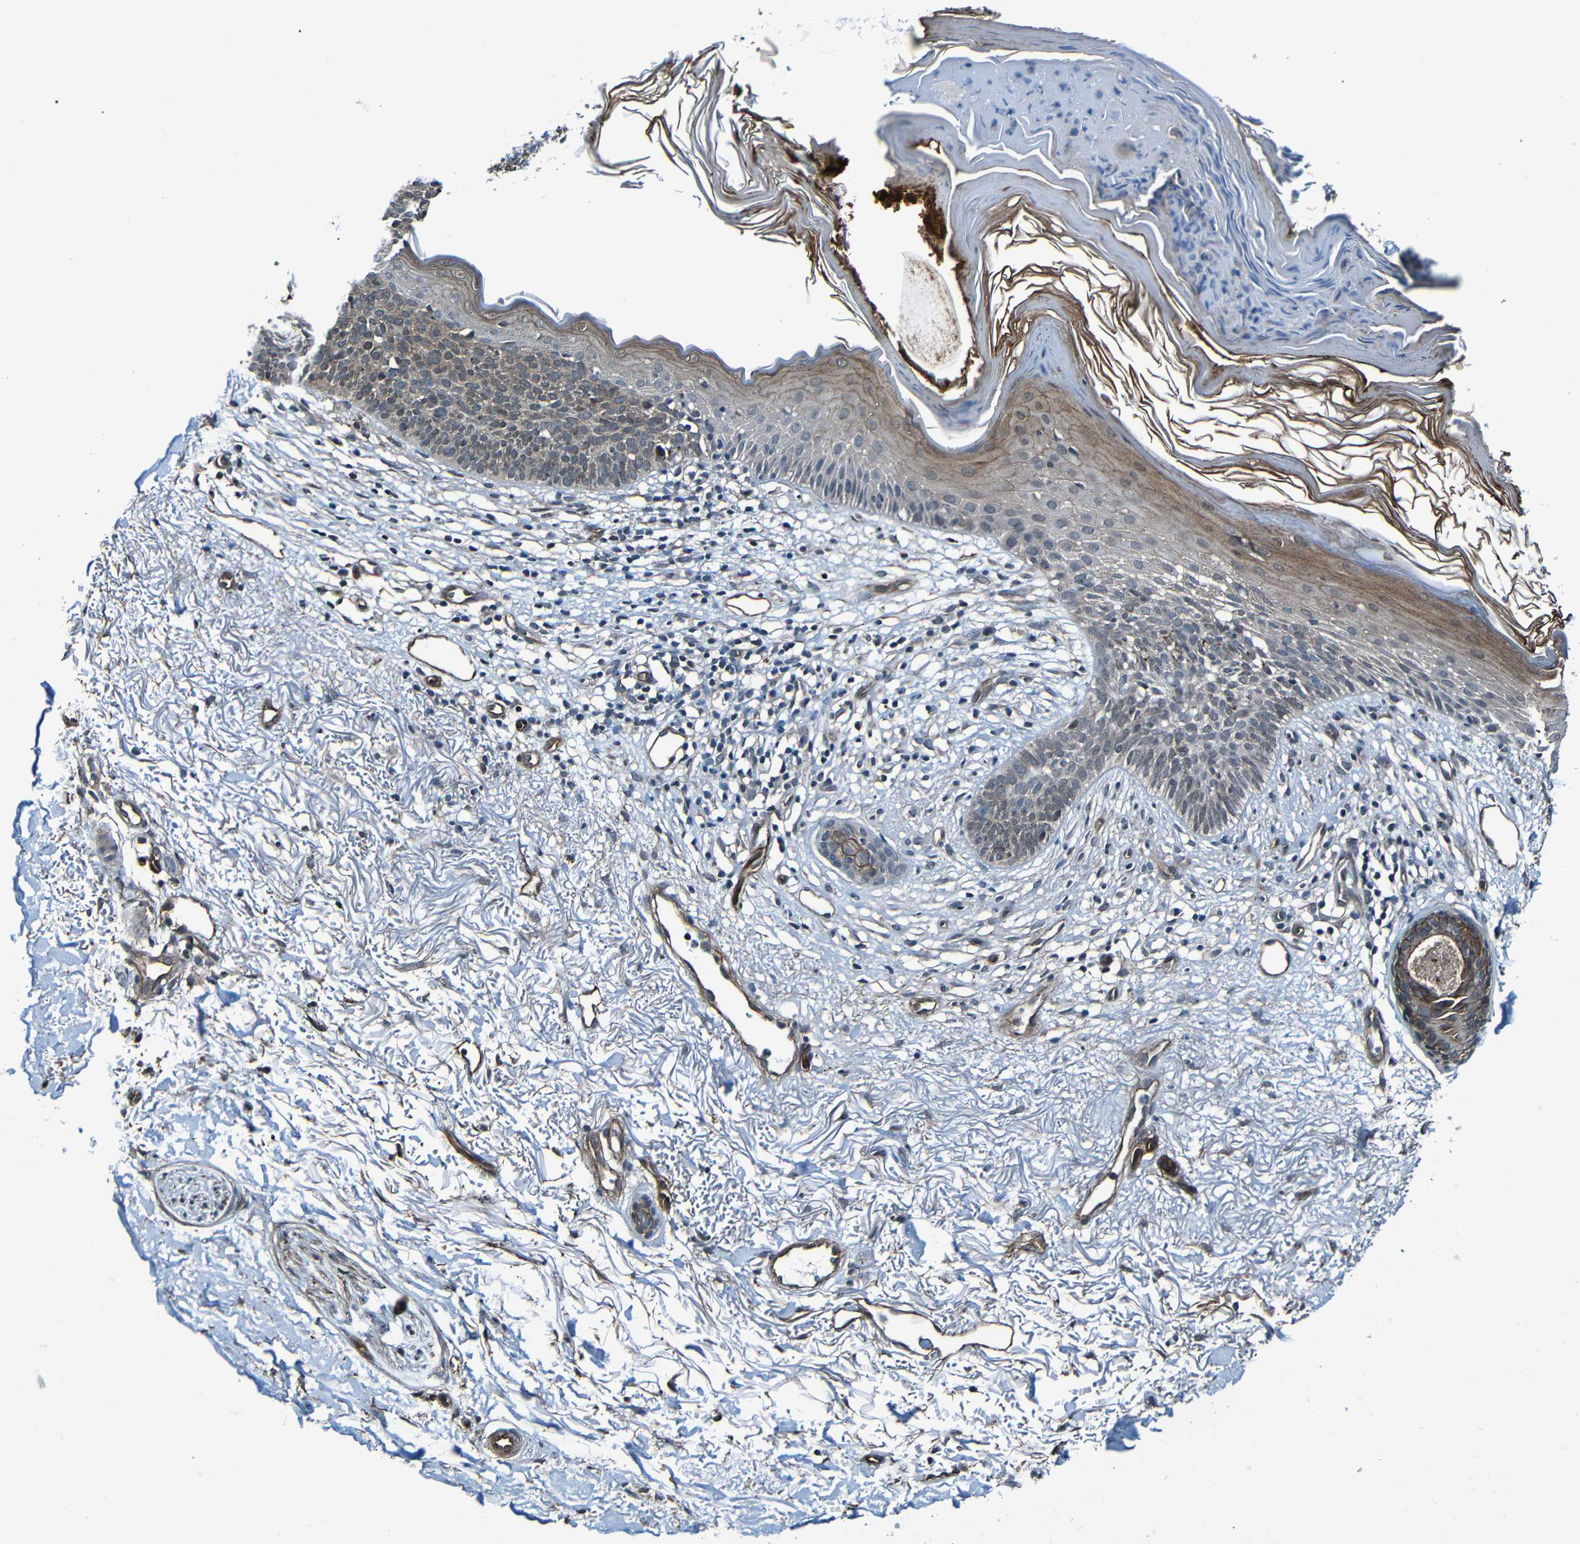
{"staining": {"intensity": "weak", "quantity": "<25%", "location": "nuclear"}, "tissue": "skin cancer", "cell_type": "Tumor cells", "image_type": "cancer", "snomed": [{"axis": "morphology", "description": "Basal cell carcinoma"}, {"axis": "topography", "description": "Skin"}], "caption": "Tumor cells show no significant protein expression in basal cell carcinoma (skin). Nuclei are stained in blue.", "gene": "LGR5", "patient": {"sex": "female", "age": 70}}